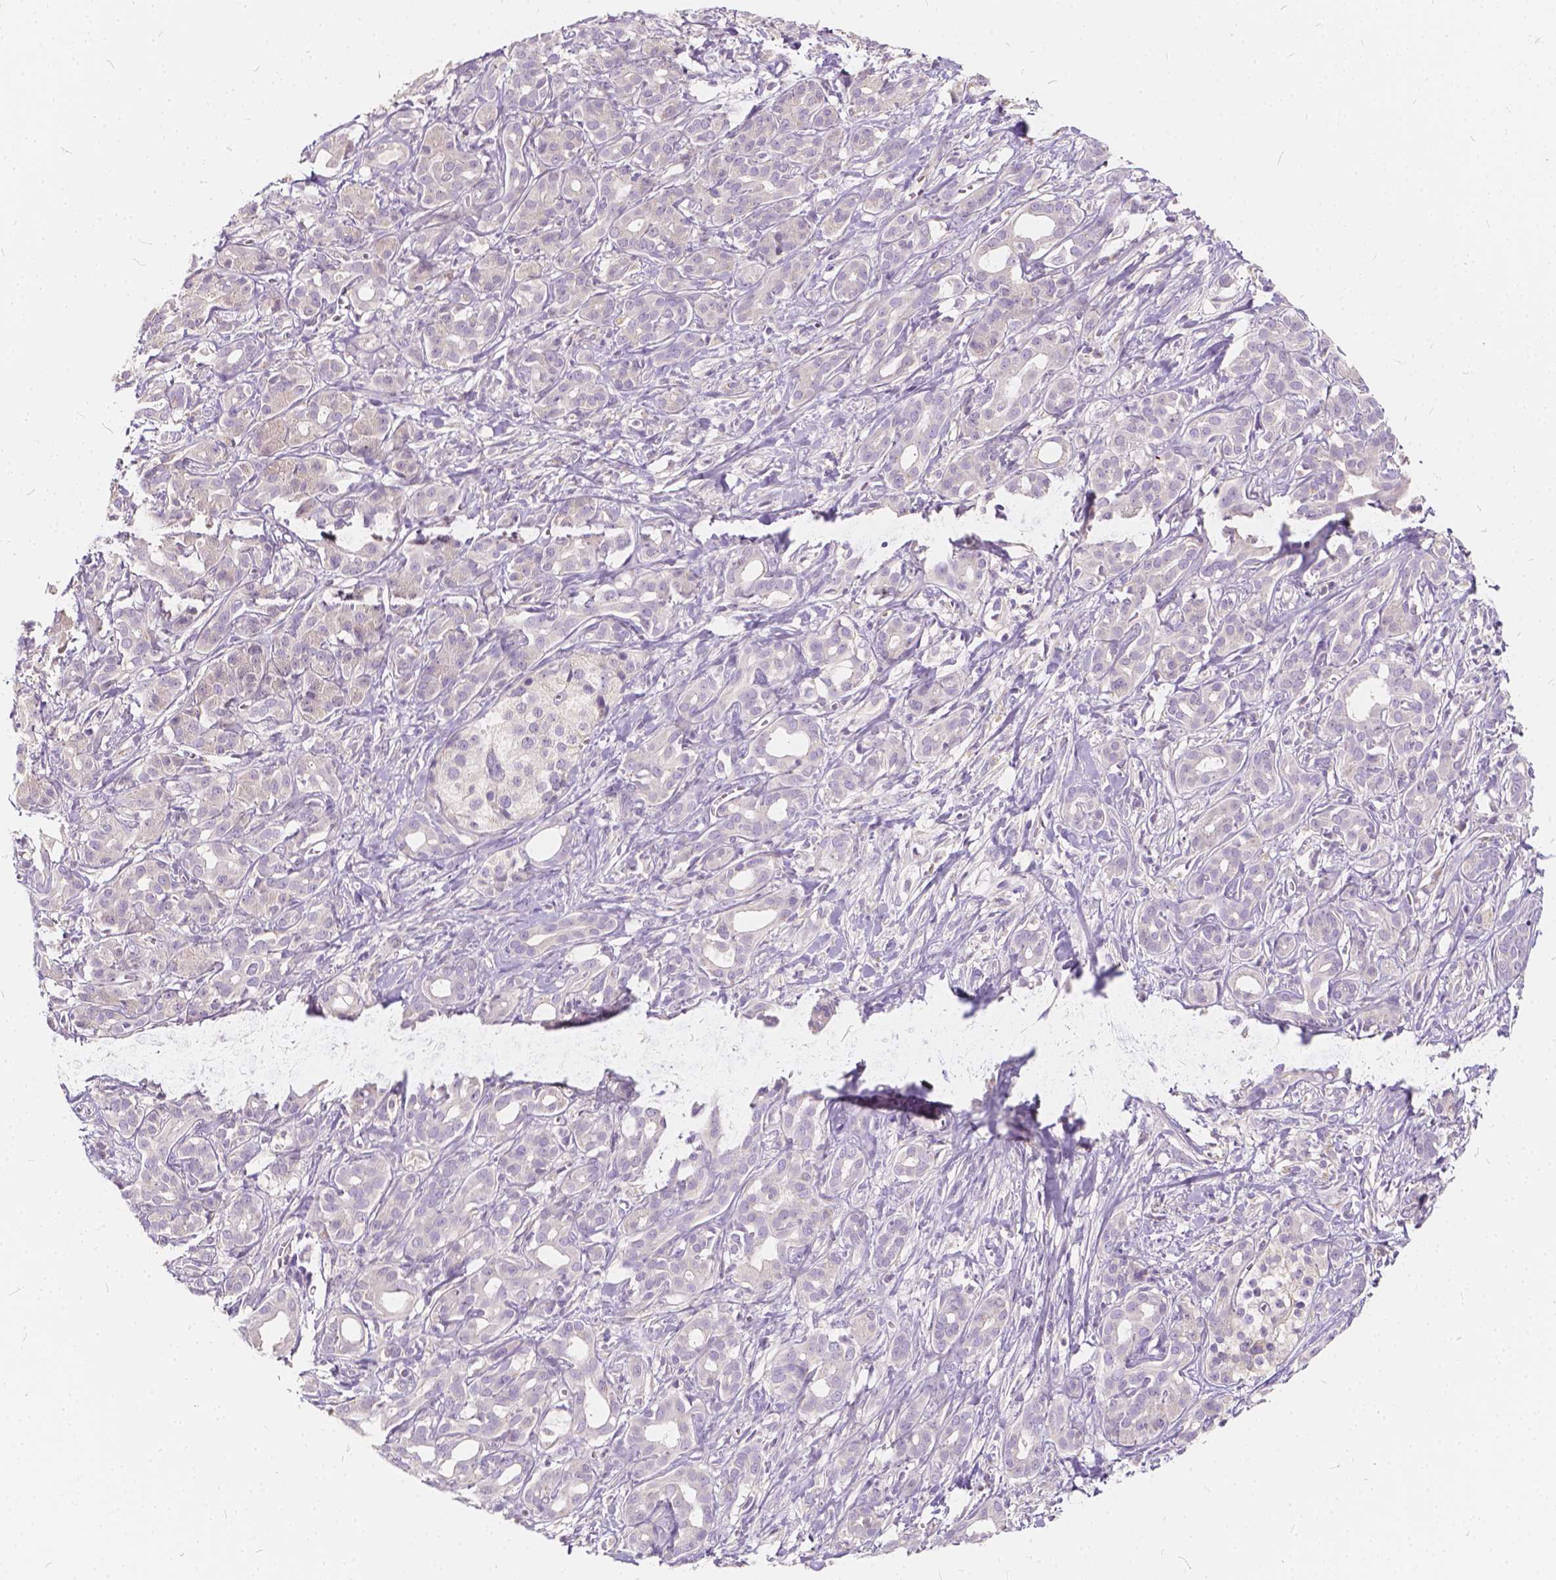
{"staining": {"intensity": "negative", "quantity": "none", "location": "none"}, "tissue": "pancreatic cancer", "cell_type": "Tumor cells", "image_type": "cancer", "snomed": [{"axis": "morphology", "description": "Adenocarcinoma, NOS"}, {"axis": "topography", "description": "Pancreas"}], "caption": "High magnification brightfield microscopy of pancreatic cancer (adenocarcinoma) stained with DAB (3,3'-diaminobenzidine) (brown) and counterstained with hematoxylin (blue): tumor cells show no significant staining. Nuclei are stained in blue.", "gene": "KIAA0513", "patient": {"sex": "male", "age": 61}}